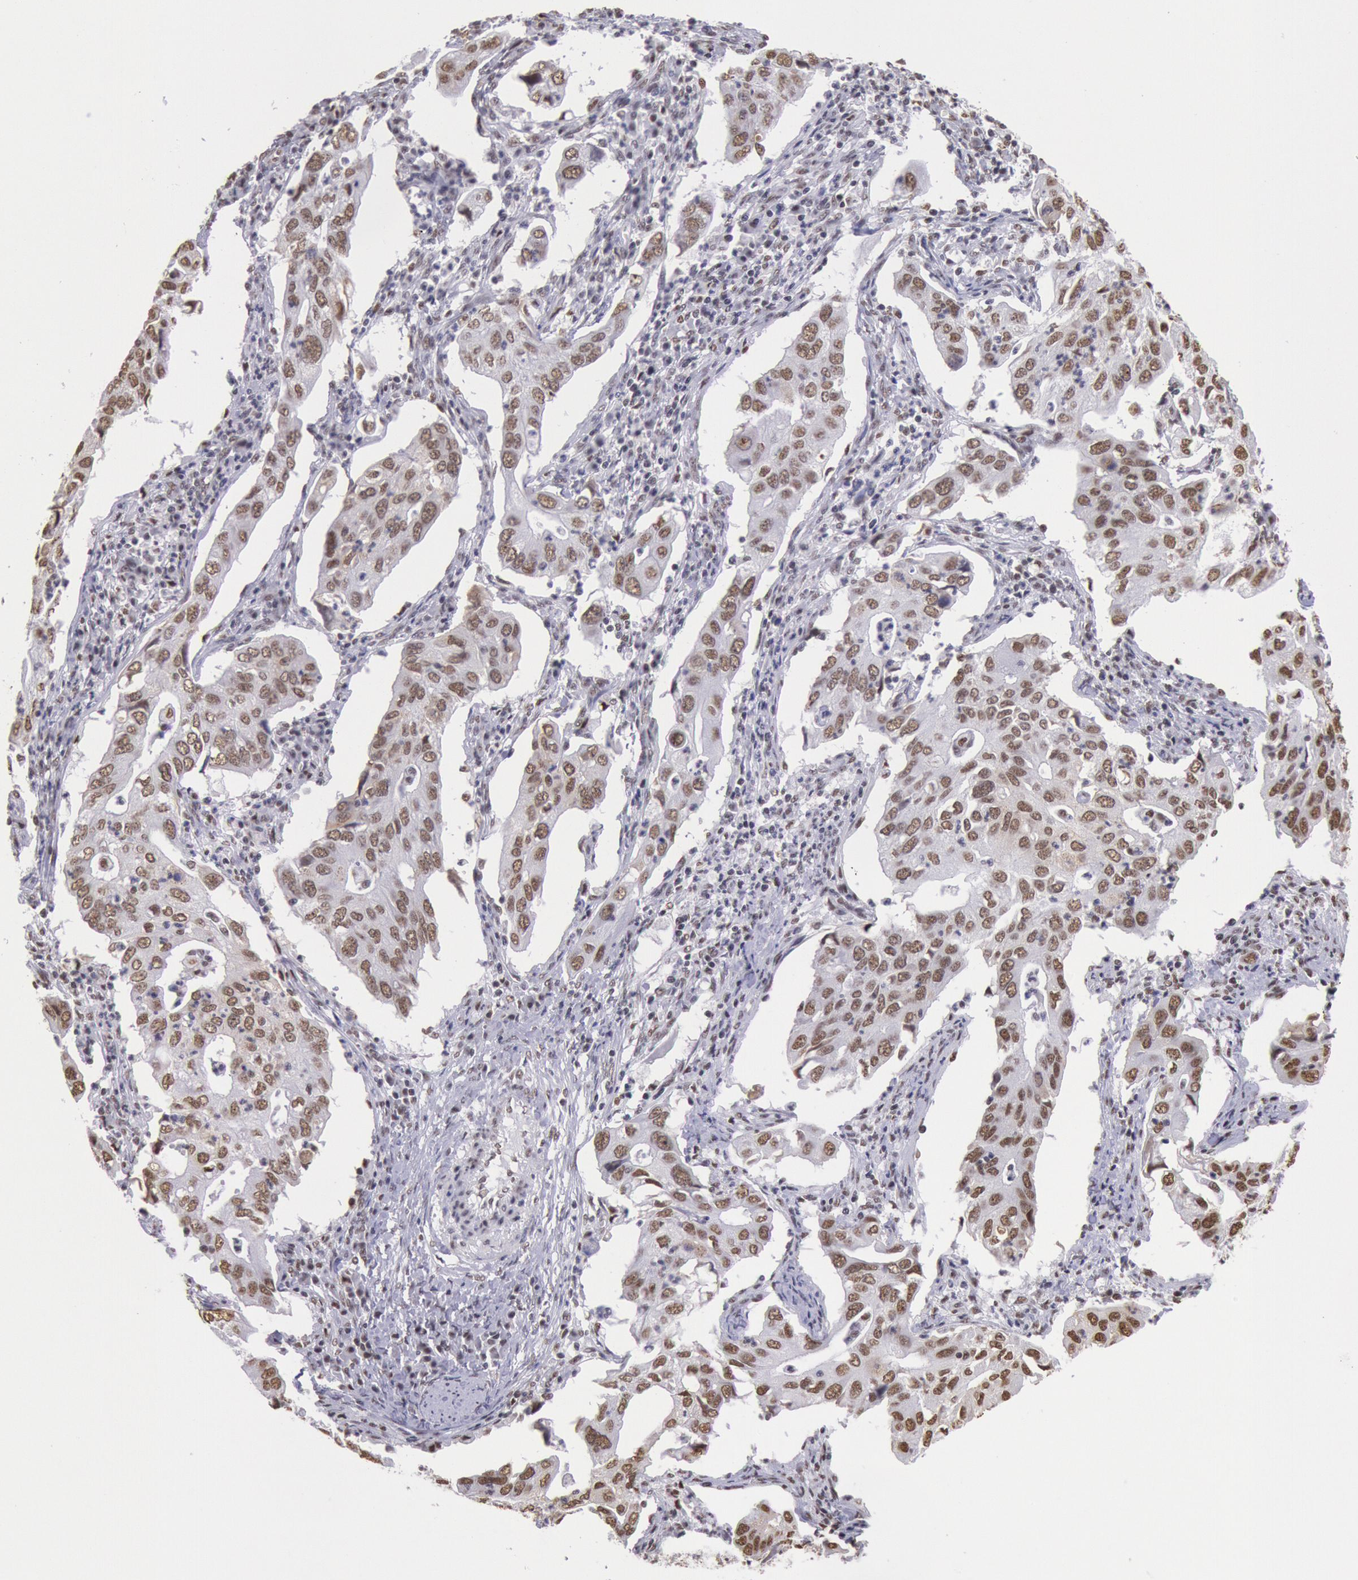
{"staining": {"intensity": "moderate", "quantity": ">75%", "location": "nuclear"}, "tissue": "lung cancer", "cell_type": "Tumor cells", "image_type": "cancer", "snomed": [{"axis": "morphology", "description": "Adenocarcinoma, NOS"}, {"axis": "topography", "description": "Lung"}], "caption": "Protein staining of lung cancer tissue demonstrates moderate nuclear staining in about >75% of tumor cells. The staining was performed using DAB (3,3'-diaminobenzidine) to visualize the protein expression in brown, while the nuclei were stained in blue with hematoxylin (Magnification: 20x).", "gene": "SNRPD3", "patient": {"sex": "male", "age": 48}}